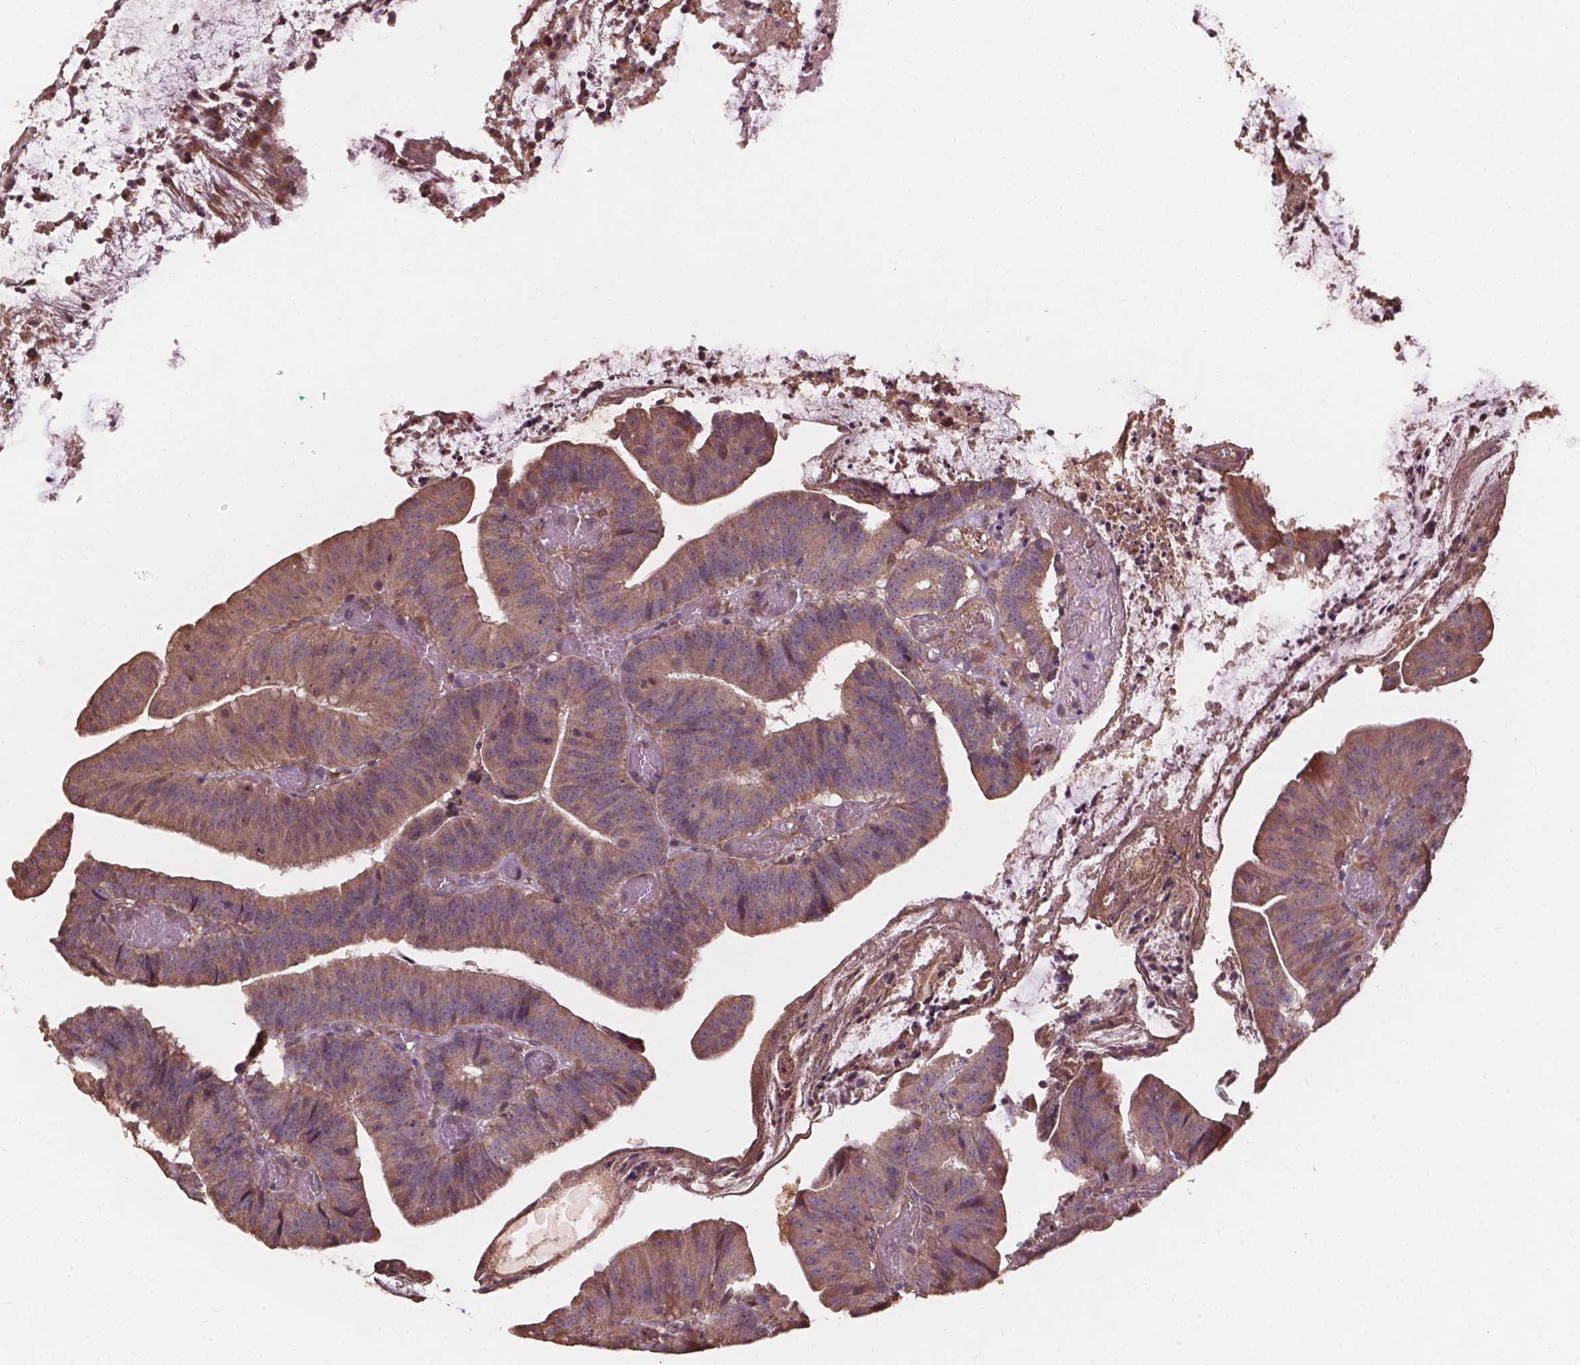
{"staining": {"intensity": "moderate", "quantity": ">75%", "location": "cytoplasmic/membranous"}, "tissue": "colorectal cancer", "cell_type": "Tumor cells", "image_type": "cancer", "snomed": [{"axis": "morphology", "description": "Adenocarcinoma, NOS"}, {"axis": "topography", "description": "Colon"}], "caption": "Colorectal cancer (adenocarcinoma) tissue shows moderate cytoplasmic/membranous staining in about >75% of tumor cells (DAB (3,3'-diaminobenzidine) IHC, brown staining for protein, blue staining for nuclei).", "gene": "CDC42BPA", "patient": {"sex": "female", "age": 78}}